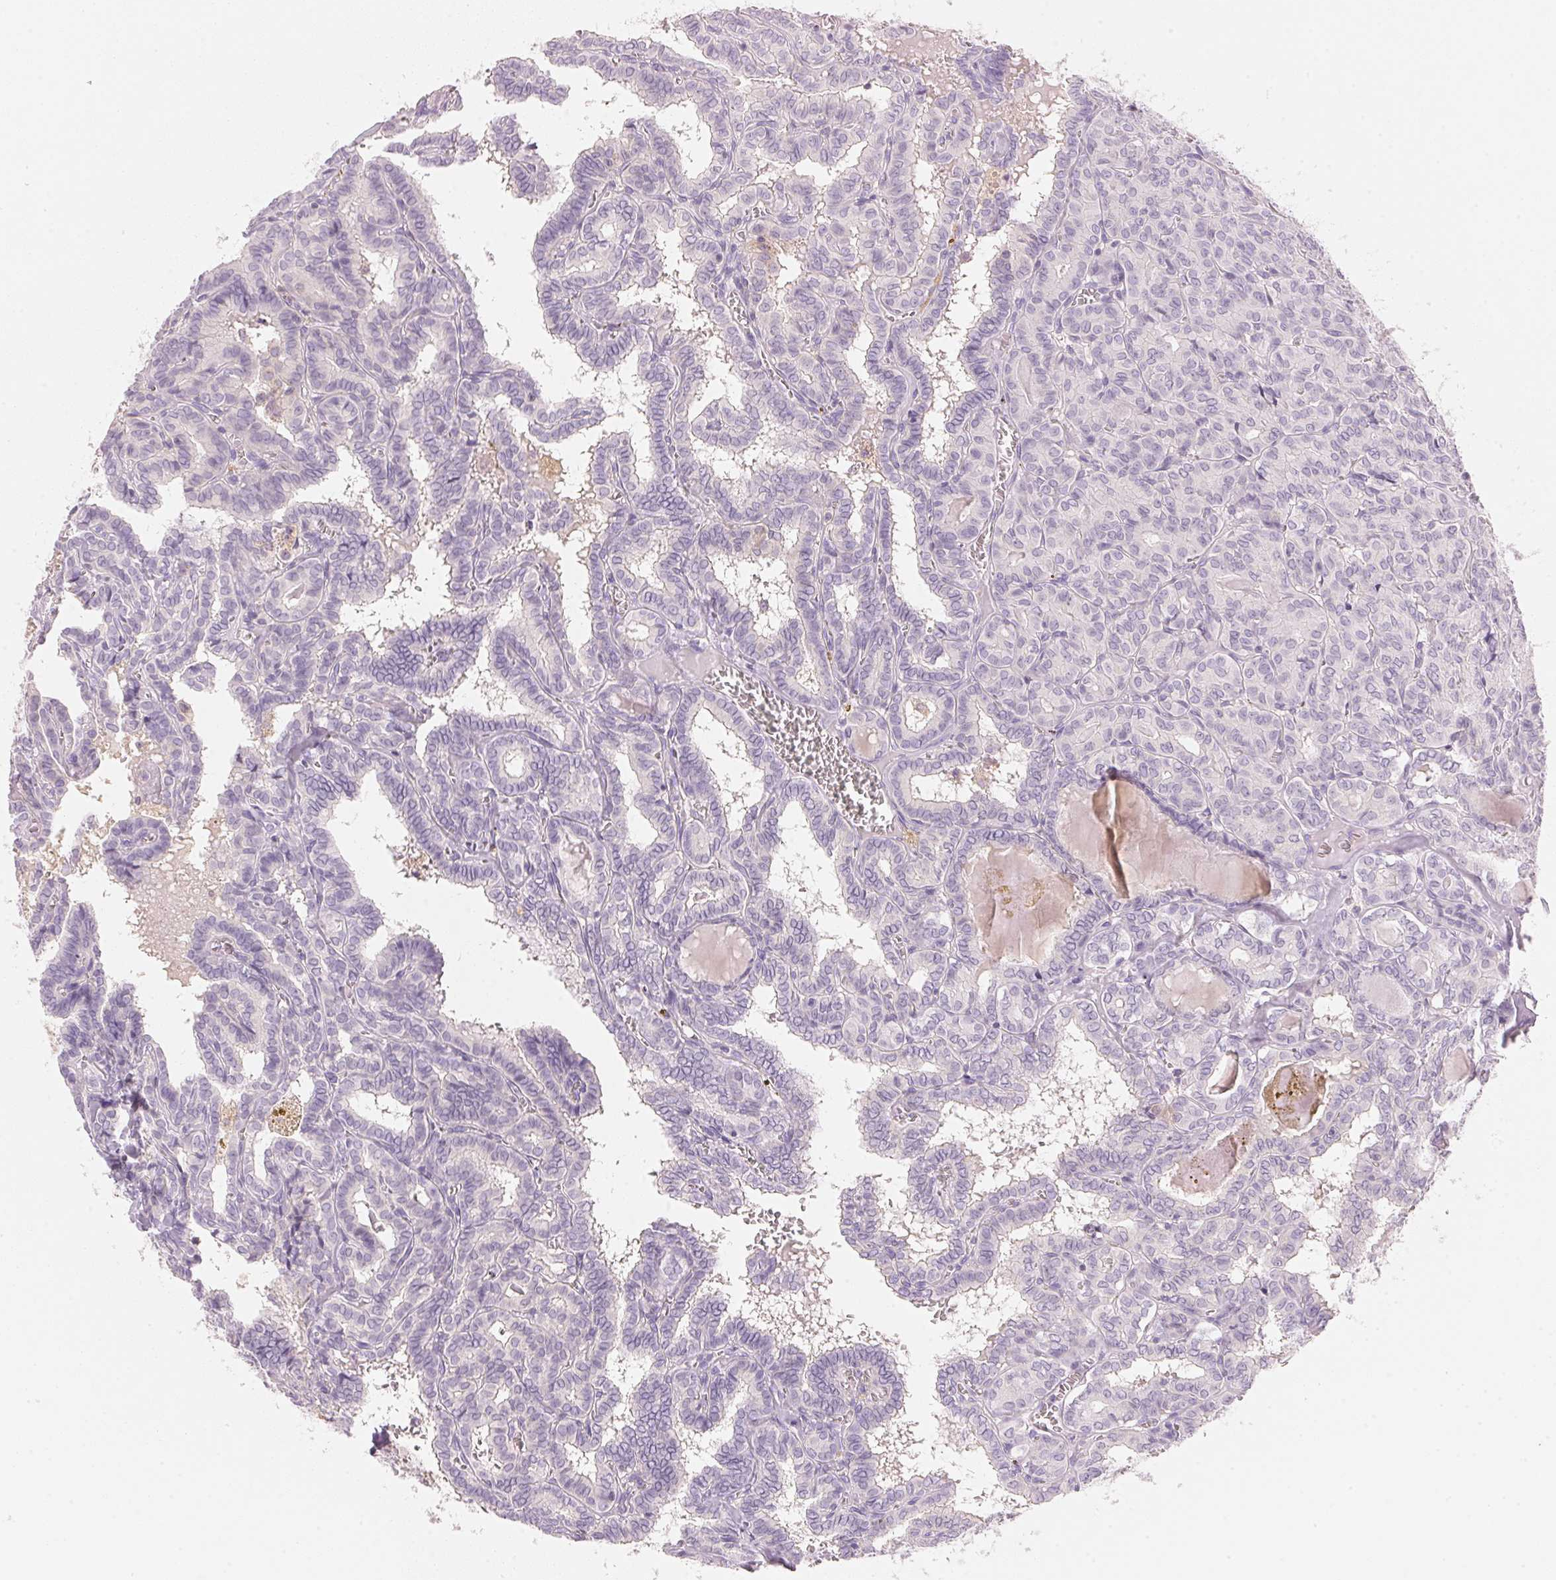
{"staining": {"intensity": "negative", "quantity": "none", "location": "none"}, "tissue": "thyroid cancer", "cell_type": "Tumor cells", "image_type": "cancer", "snomed": [{"axis": "morphology", "description": "Papillary adenocarcinoma, NOS"}, {"axis": "topography", "description": "Thyroid gland"}], "caption": "The micrograph exhibits no staining of tumor cells in thyroid cancer (papillary adenocarcinoma).", "gene": "HOXB13", "patient": {"sex": "female", "age": 39}}